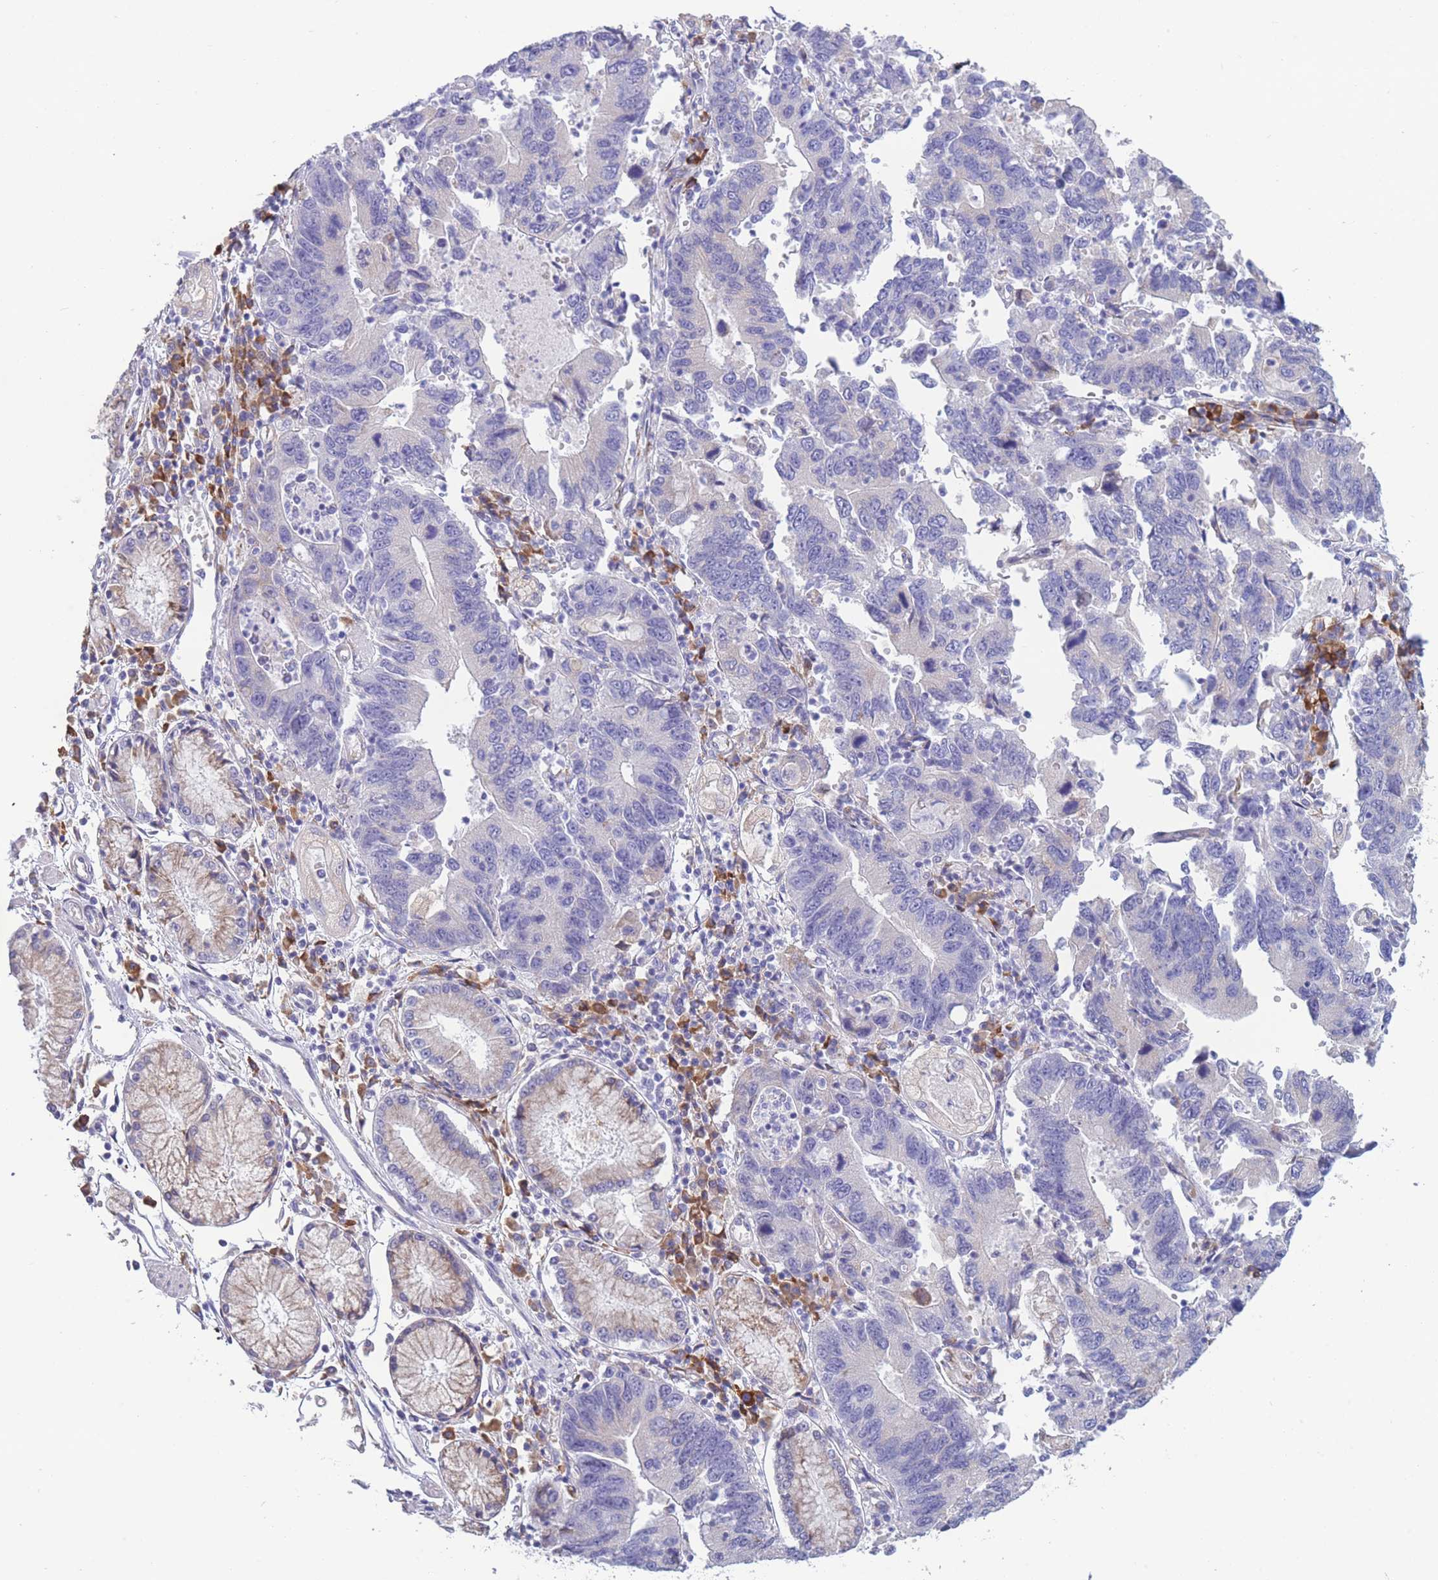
{"staining": {"intensity": "negative", "quantity": "none", "location": "none"}, "tissue": "stomach cancer", "cell_type": "Tumor cells", "image_type": "cancer", "snomed": [{"axis": "morphology", "description": "Adenocarcinoma, NOS"}, {"axis": "topography", "description": "Stomach"}], "caption": "Immunohistochemical staining of stomach adenocarcinoma exhibits no significant positivity in tumor cells.", "gene": "XKR8", "patient": {"sex": "male", "age": 59}}